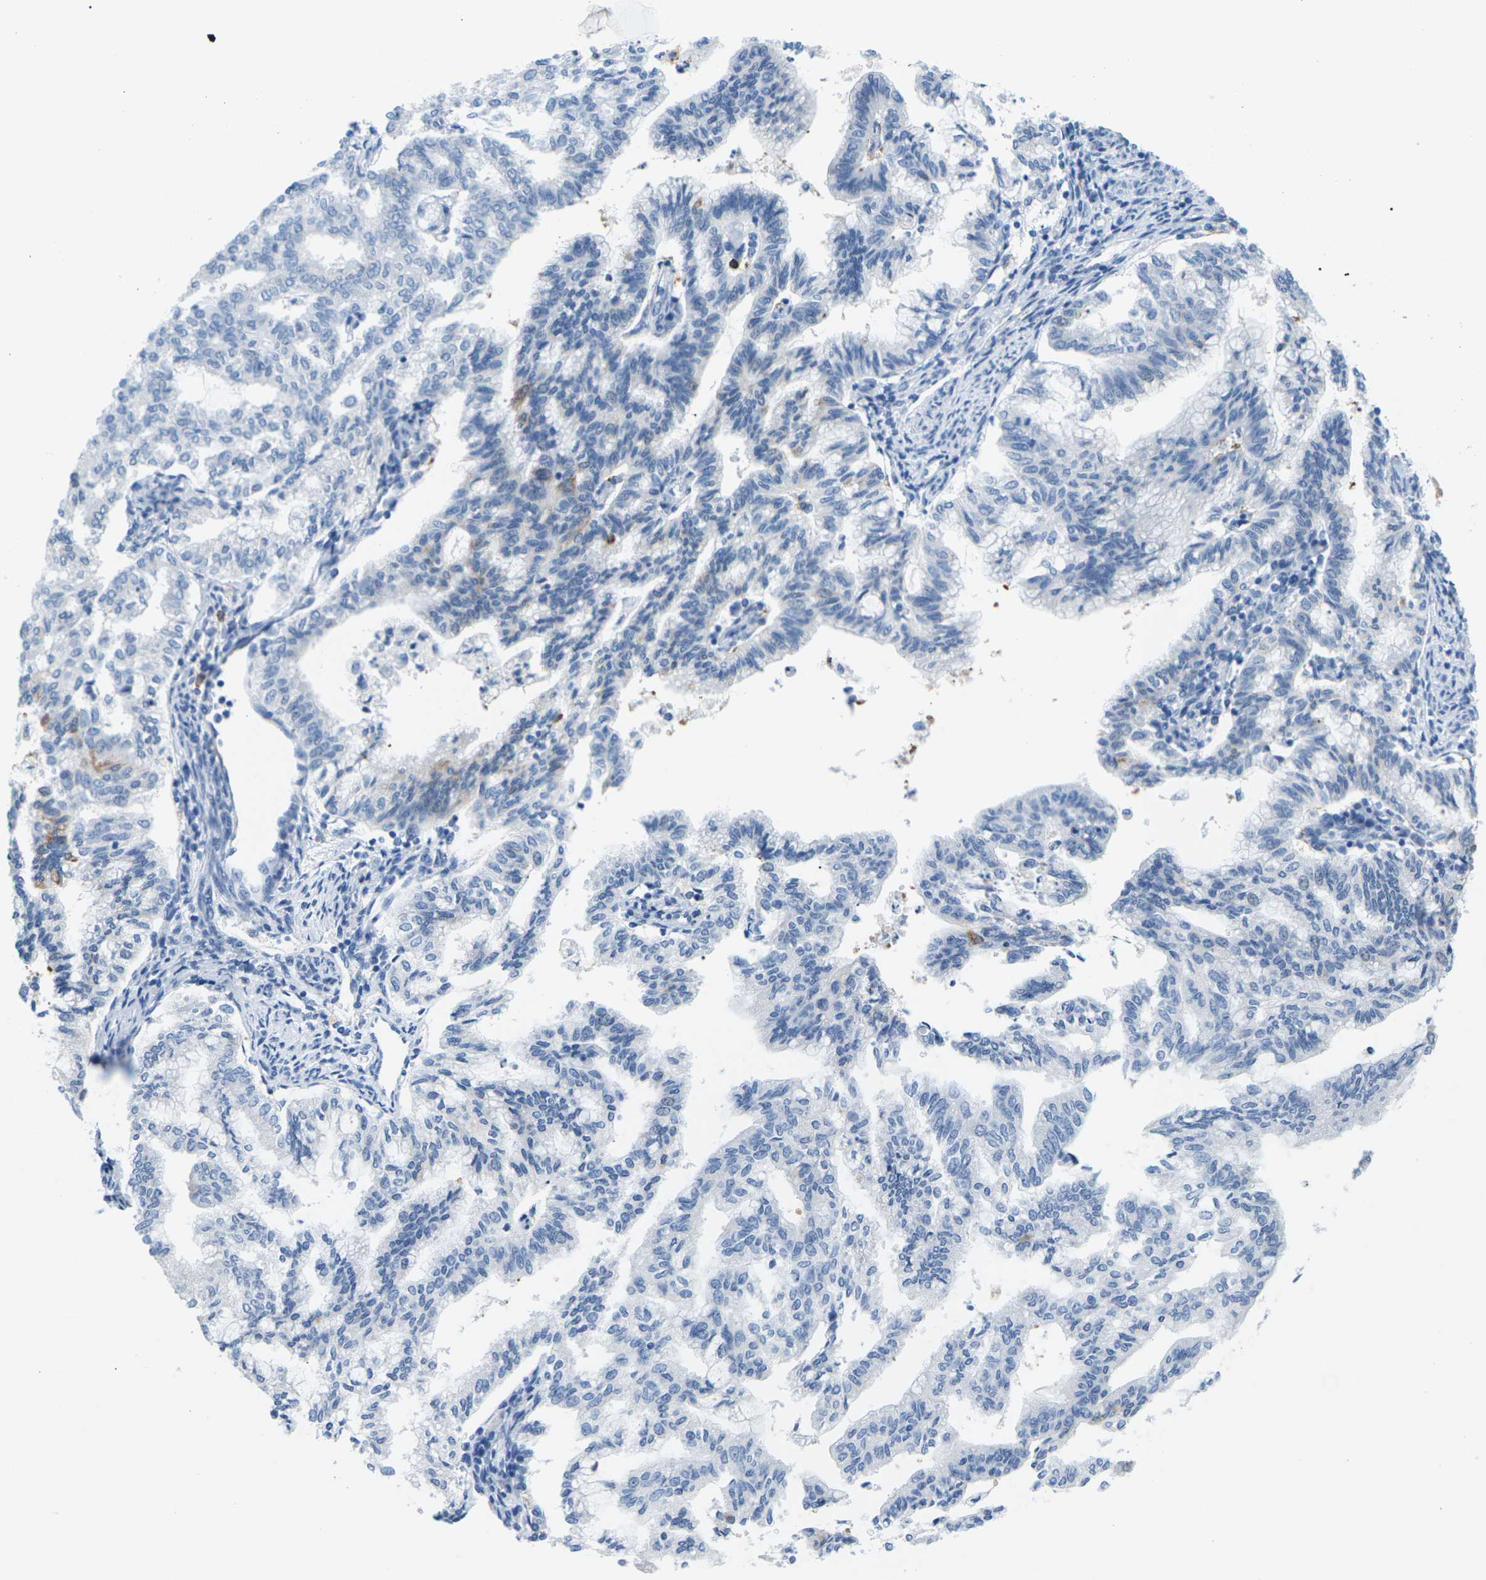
{"staining": {"intensity": "negative", "quantity": "none", "location": "none"}, "tissue": "endometrial cancer", "cell_type": "Tumor cells", "image_type": "cancer", "snomed": [{"axis": "morphology", "description": "Adenocarcinoma, NOS"}, {"axis": "topography", "description": "Endometrium"}], "caption": "This micrograph is of endometrial adenocarcinoma stained with immunohistochemistry to label a protein in brown with the nuclei are counter-stained blue. There is no staining in tumor cells.", "gene": "SYNGR2", "patient": {"sex": "female", "age": 79}}